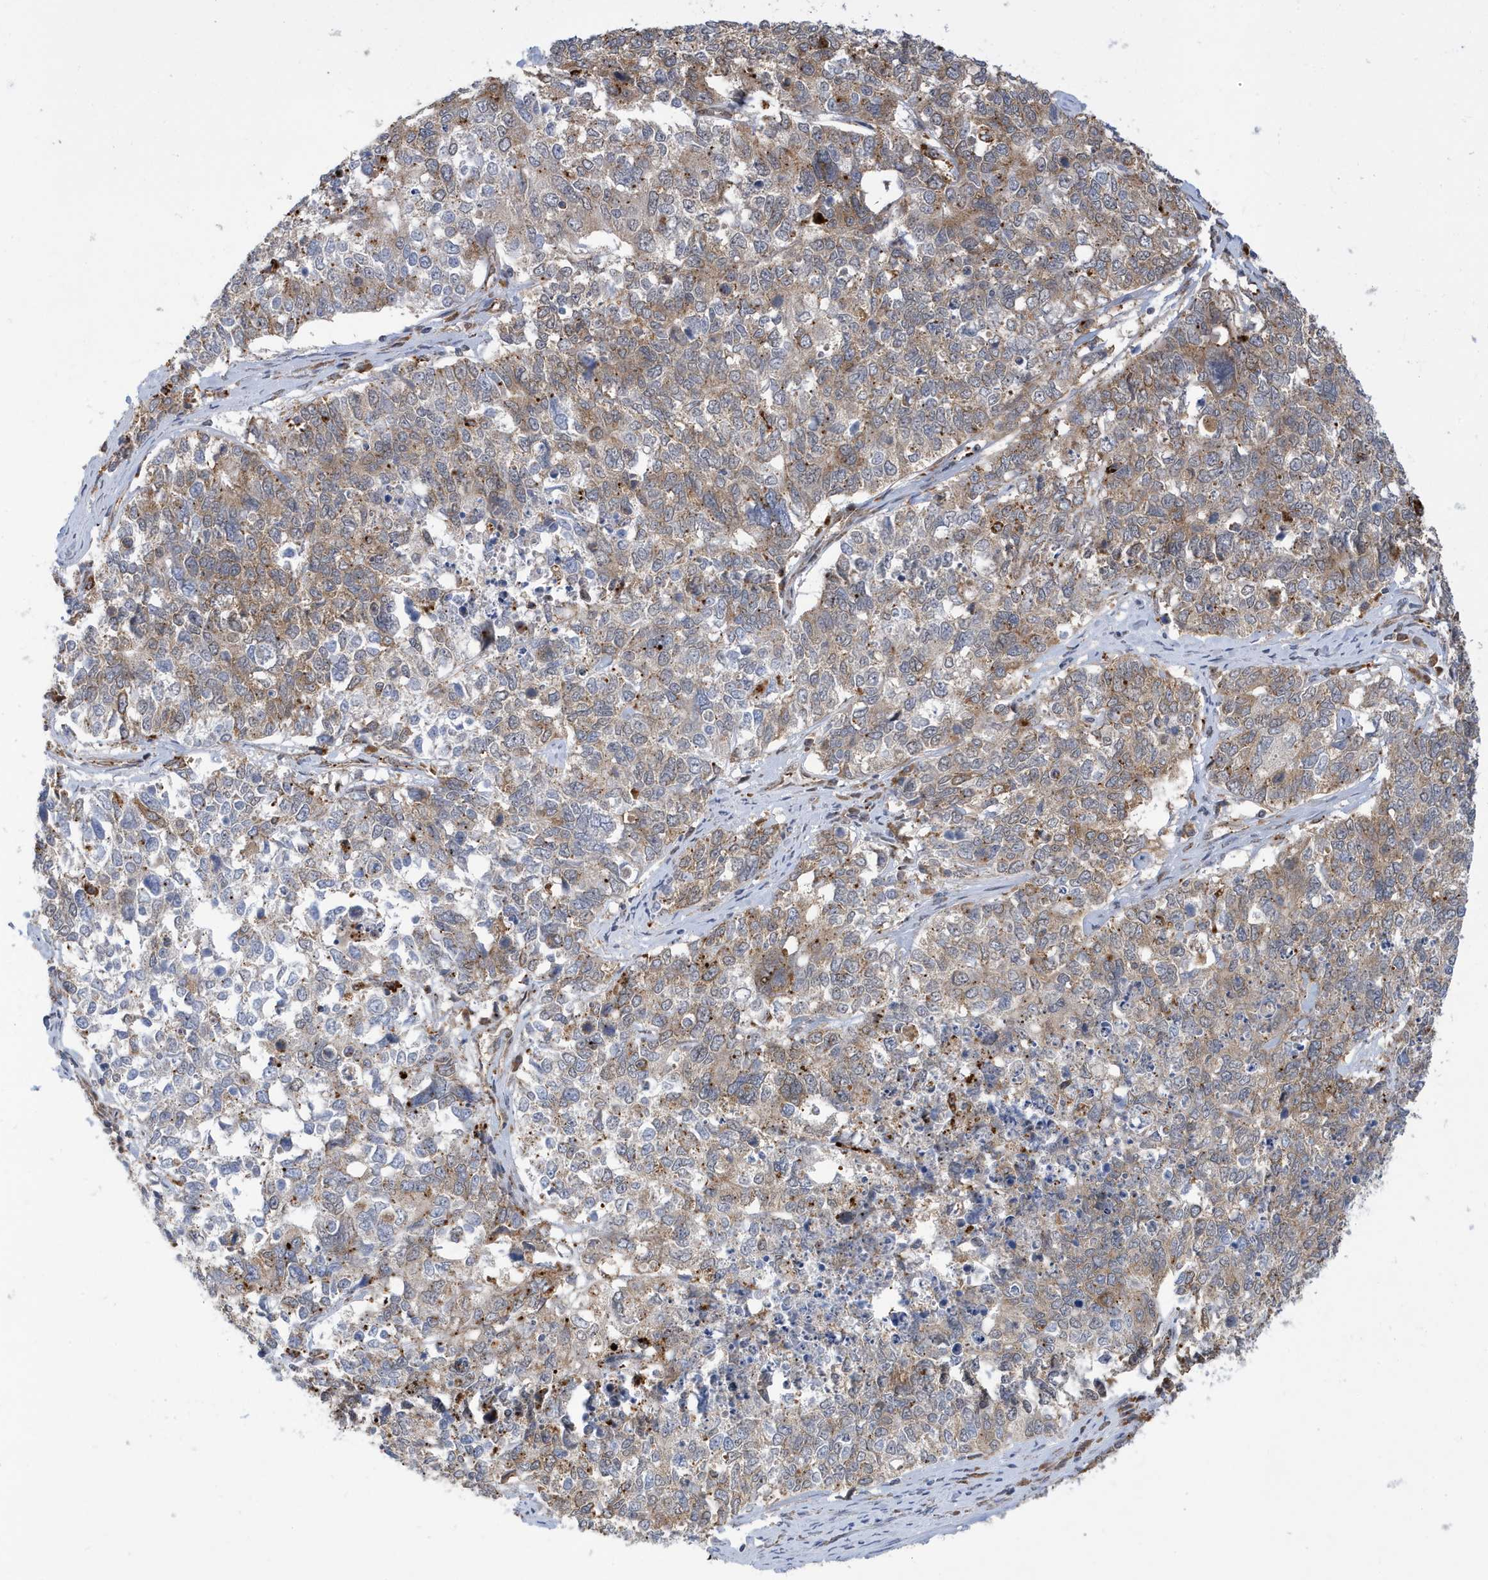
{"staining": {"intensity": "moderate", "quantity": "25%-75%", "location": "cytoplasmic/membranous"}, "tissue": "cervical cancer", "cell_type": "Tumor cells", "image_type": "cancer", "snomed": [{"axis": "morphology", "description": "Squamous cell carcinoma, NOS"}, {"axis": "topography", "description": "Cervix"}], "caption": "A photomicrograph of cervical cancer stained for a protein reveals moderate cytoplasmic/membranous brown staining in tumor cells. (DAB (3,3'-diaminobenzidine) IHC, brown staining for protein, blue staining for nuclei).", "gene": "ZNF507", "patient": {"sex": "female", "age": 63}}